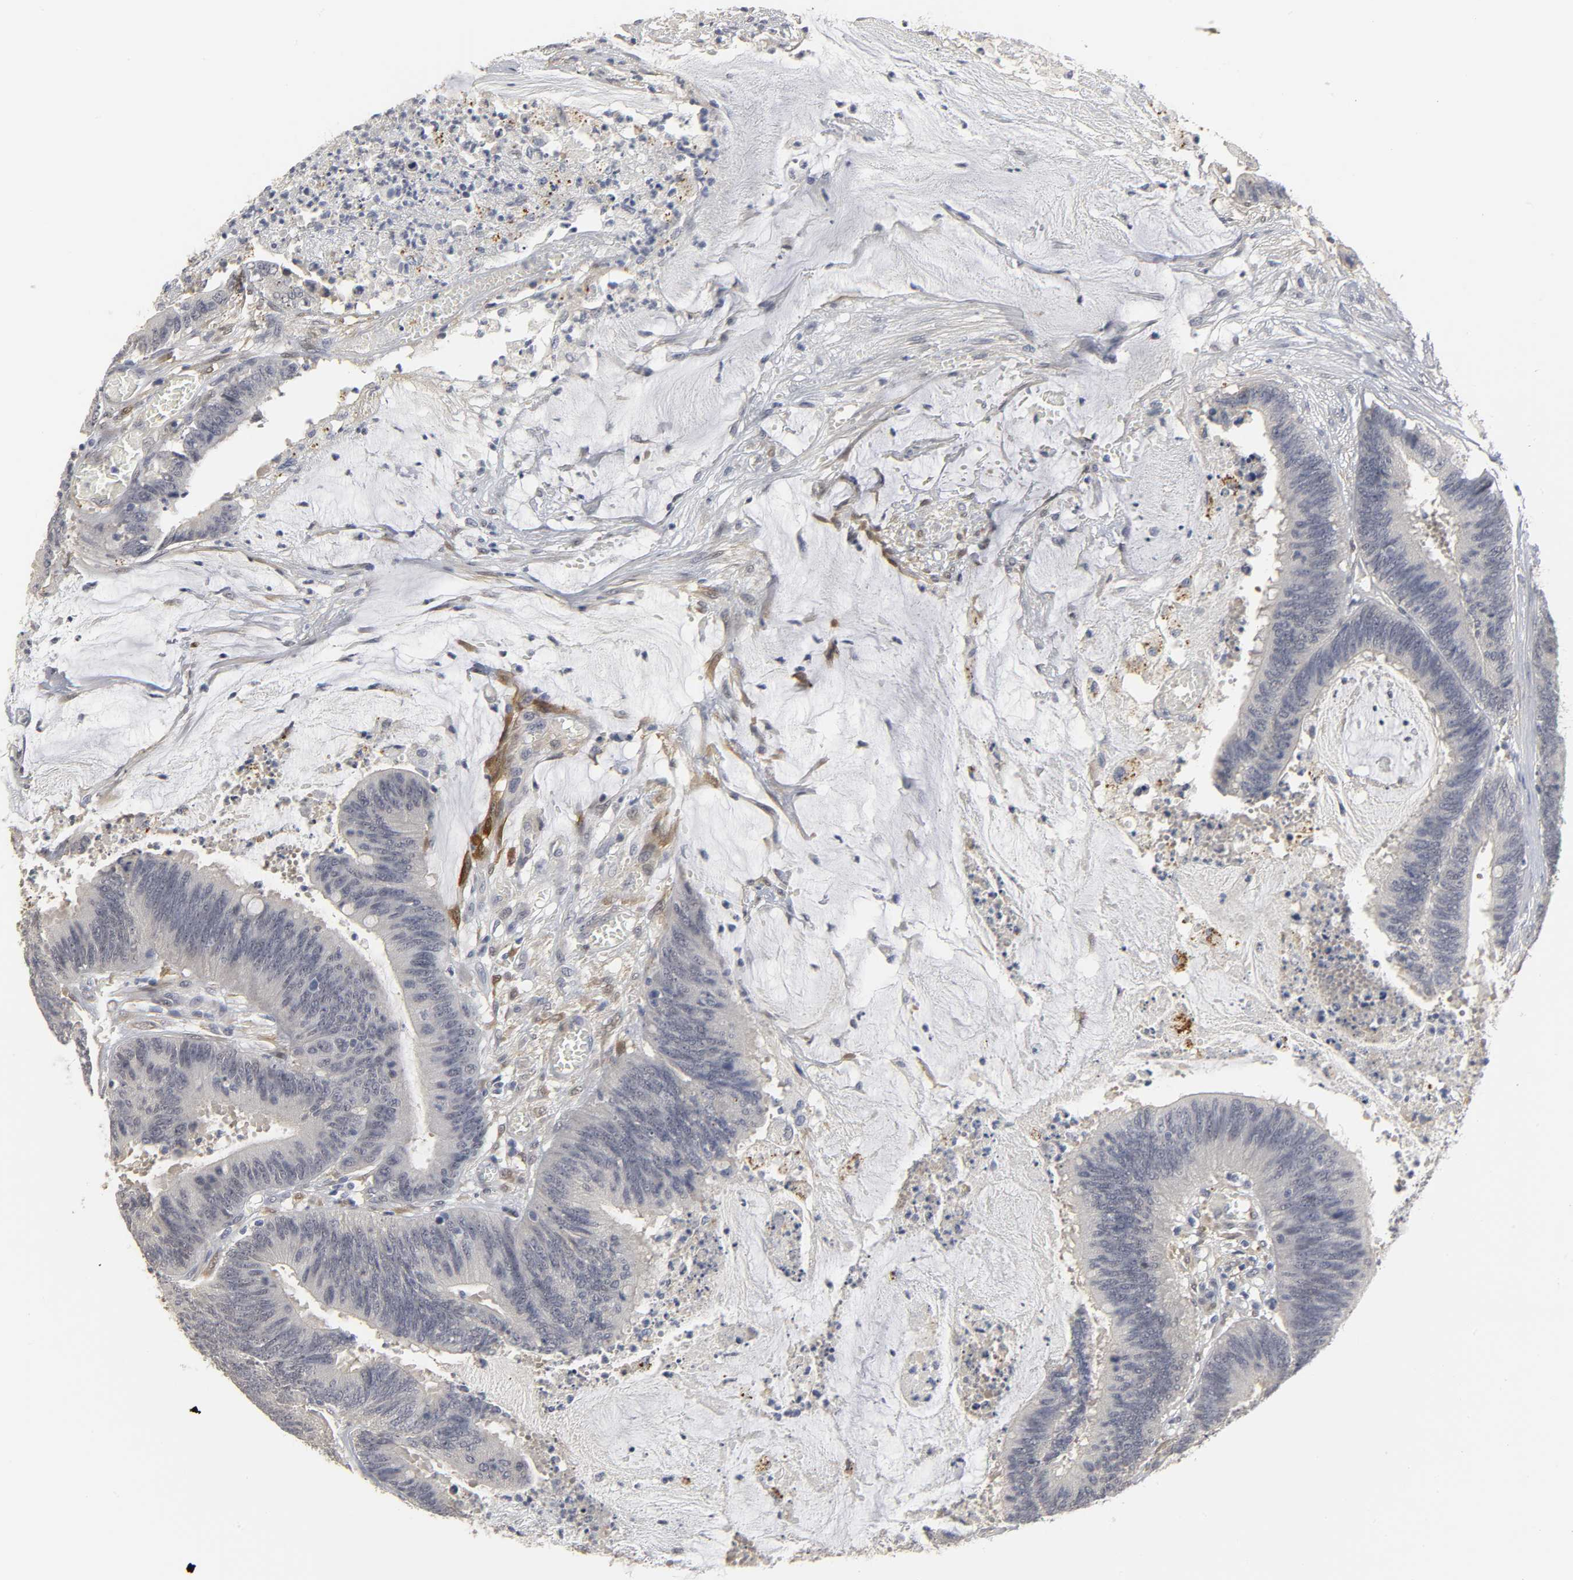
{"staining": {"intensity": "negative", "quantity": "none", "location": "none"}, "tissue": "colorectal cancer", "cell_type": "Tumor cells", "image_type": "cancer", "snomed": [{"axis": "morphology", "description": "Adenocarcinoma, NOS"}, {"axis": "topography", "description": "Rectum"}], "caption": "Human colorectal adenocarcinoma stained for a protein using immunohistochemistry exhibits no positivity in tumor cells.", "gene": "PDLIM3", "patient": {"sex": "female", "age": 66}}